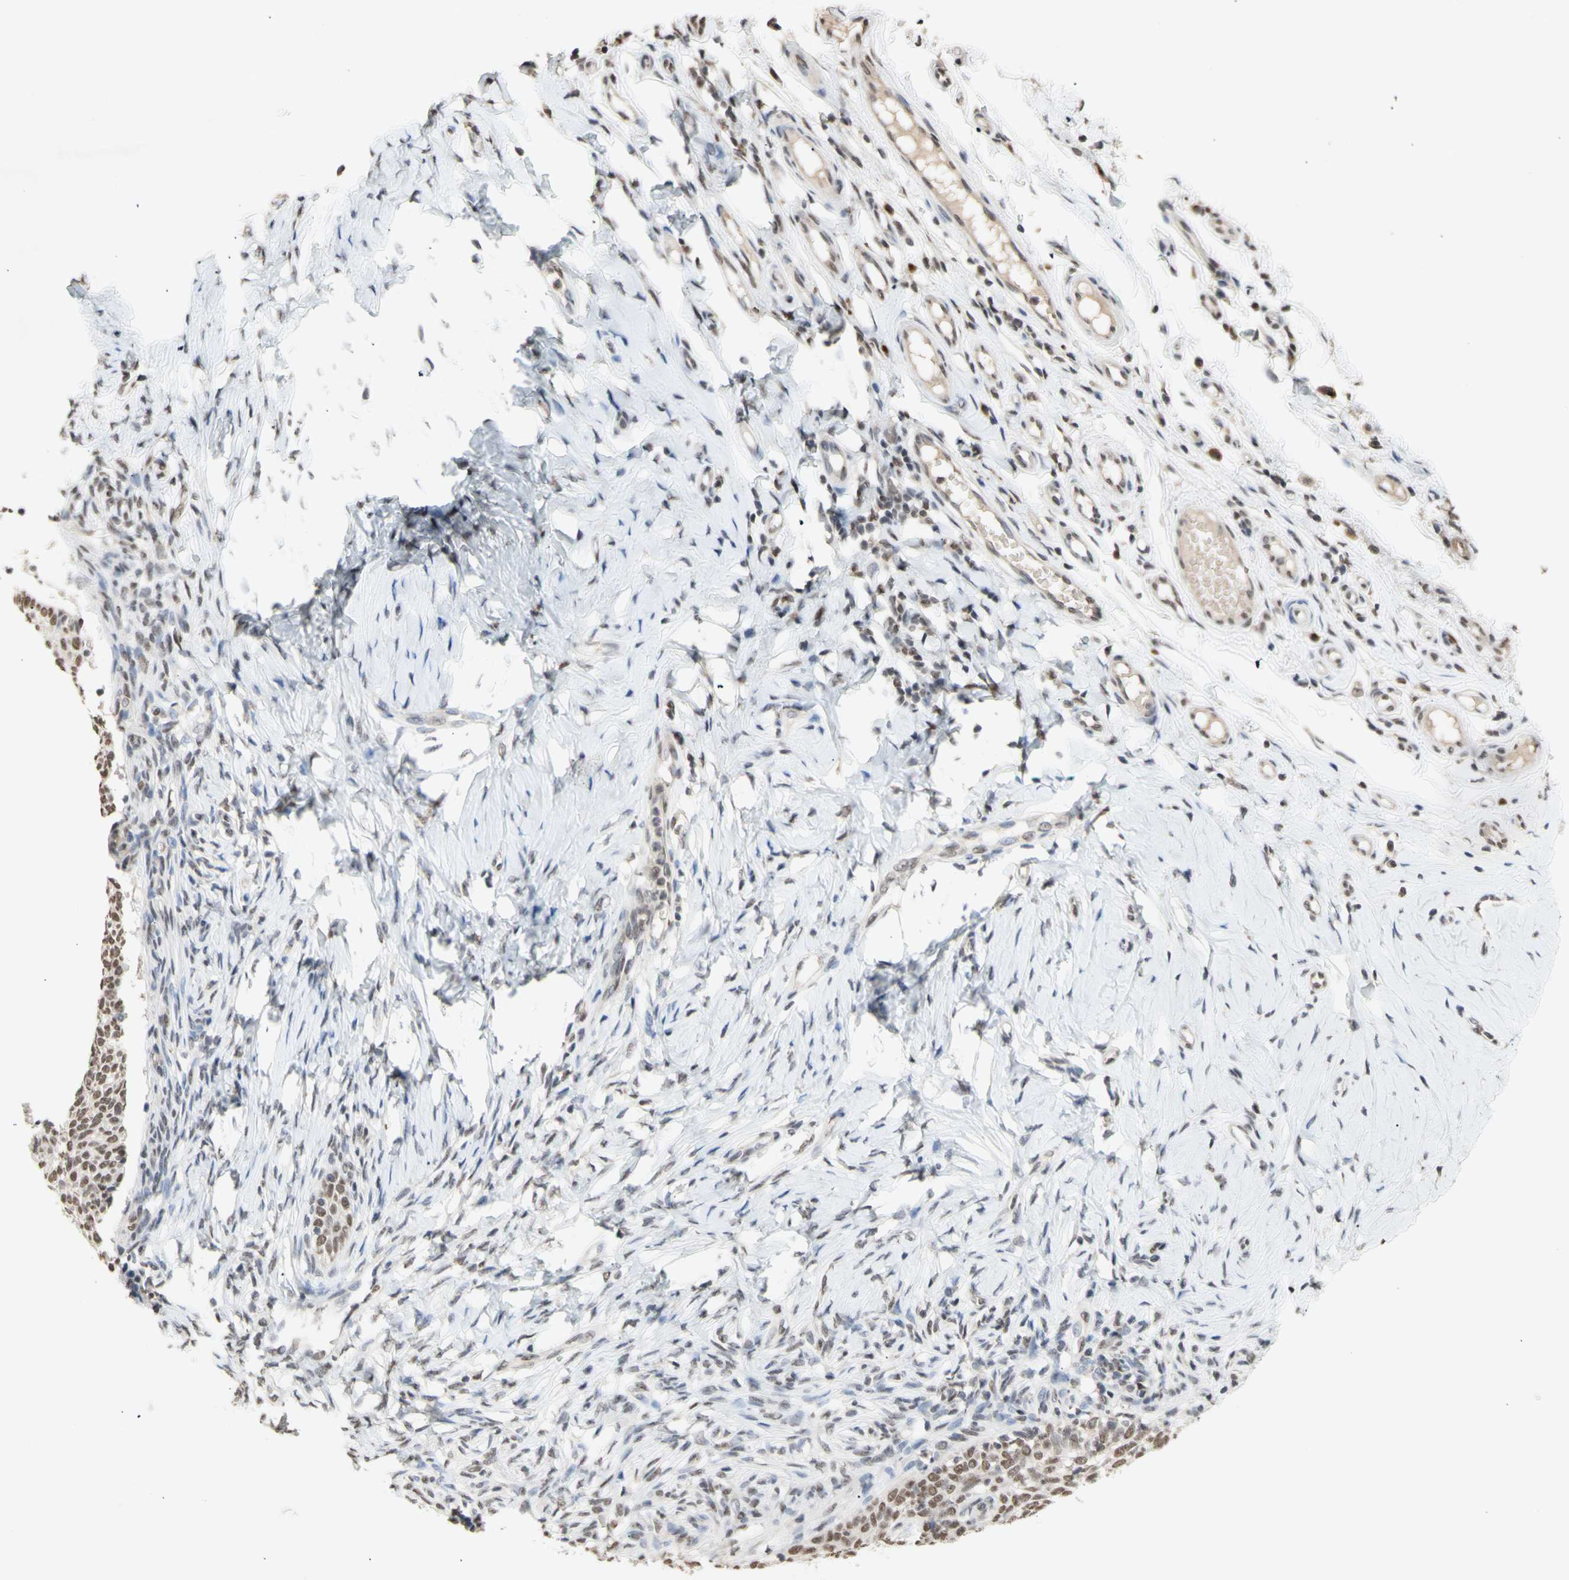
{"staining": {"intensity": "weak", "quantity": ">75%", "location": "nuclear"}, "tissue": "skin cancer", "cell_type": "Tumor cells", "image_type": "cancer", "snomed": [{"axis": "morphology", "description": "Normal tissue, NOS"}, {"axis": "morphology", "description": "Basal cell carcinoma"}, {"axis": "topography", "description": "Skin"}], "caption": "DAB immunohistochemical staining of basal cell carcinoma (skin) exhibits weak nuclear protein positivity in approximately >75% of tumor cells.", "gene": "SFPQ", "patient": {"sex": "male", "age": 87}}